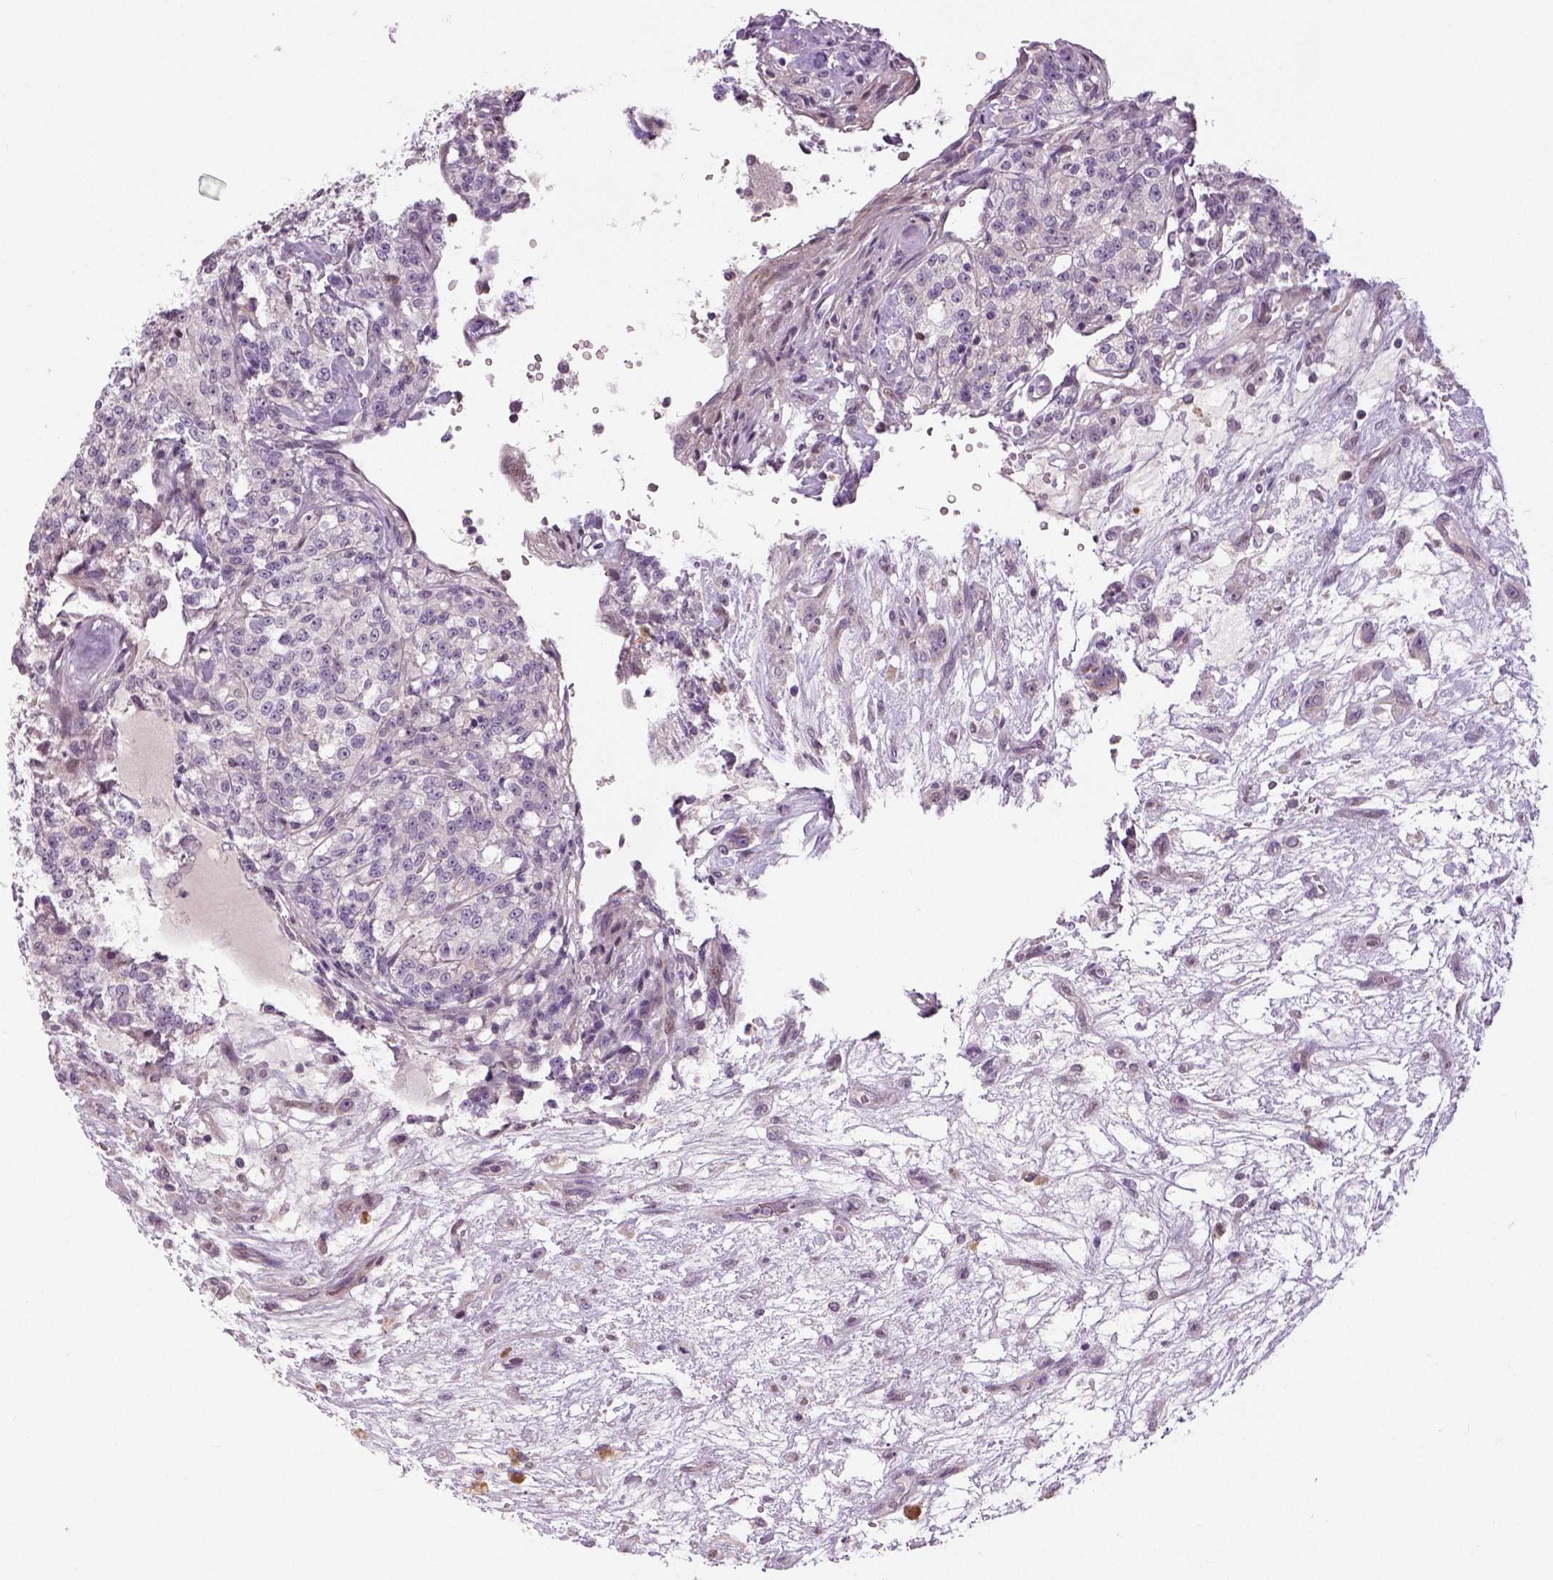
{"staining": {"intensity": "negative", "quantity": "none", "location": "none"}, "tissue": "renal cancer", "cell_type": "Tumor cells", "image_type": "cancer", "snomed": [{"axis": "morphology", "description": "Adenocarcinoma, NOS"}, {"axis": "topography", "description": "Kidney"}], "caption": "The histopathology image reveals no significant positivity in tumor cells of renal cancer. (Stains: DAB immunohistochemistry (IHC) with hematoxylin counter stain, Microscopy: brightfield microscopy at high magnification).", "gene": "NECAB1", "patient": {"sex": "female", "age": 63}}